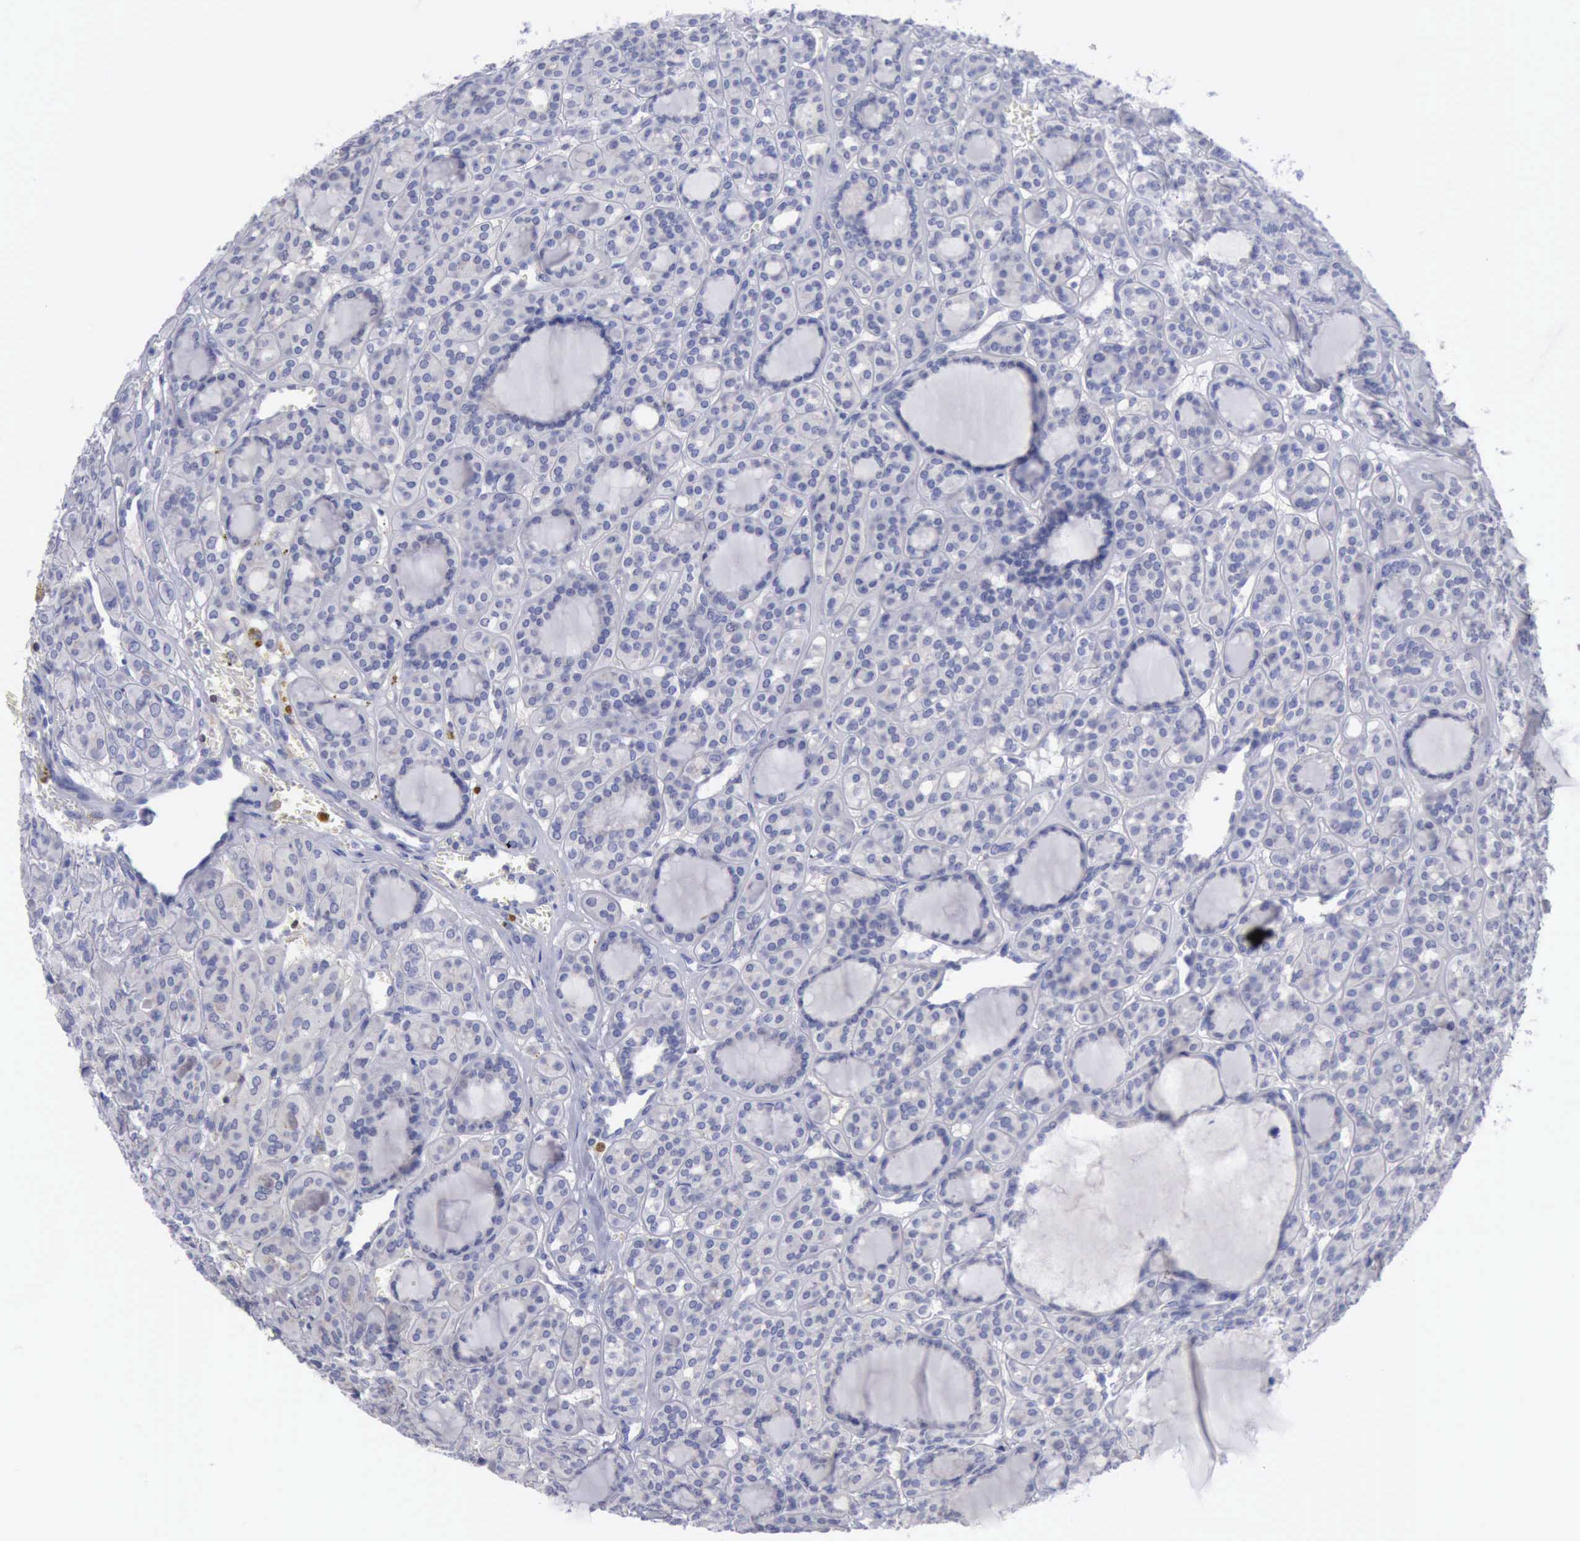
{"staining": {"intensity": "negative", "quantity": "none", "location": "none"}, "tissue": "thyroid cancer", "cell_type": "Tumor cells", "image_type": "cancer", "snomed": [{"axis": "morphology", "description": "Follicular adenoma carcinoma, NOS"}, {"axis": "topography", "description": "Thyroid gland"}], "caption": "The image exhibits no staining of tumor cells in follicular adenoma carcinoma (thyroid).", "gene": "SATB2", "patient": {"sex": "female", "age": 71}}